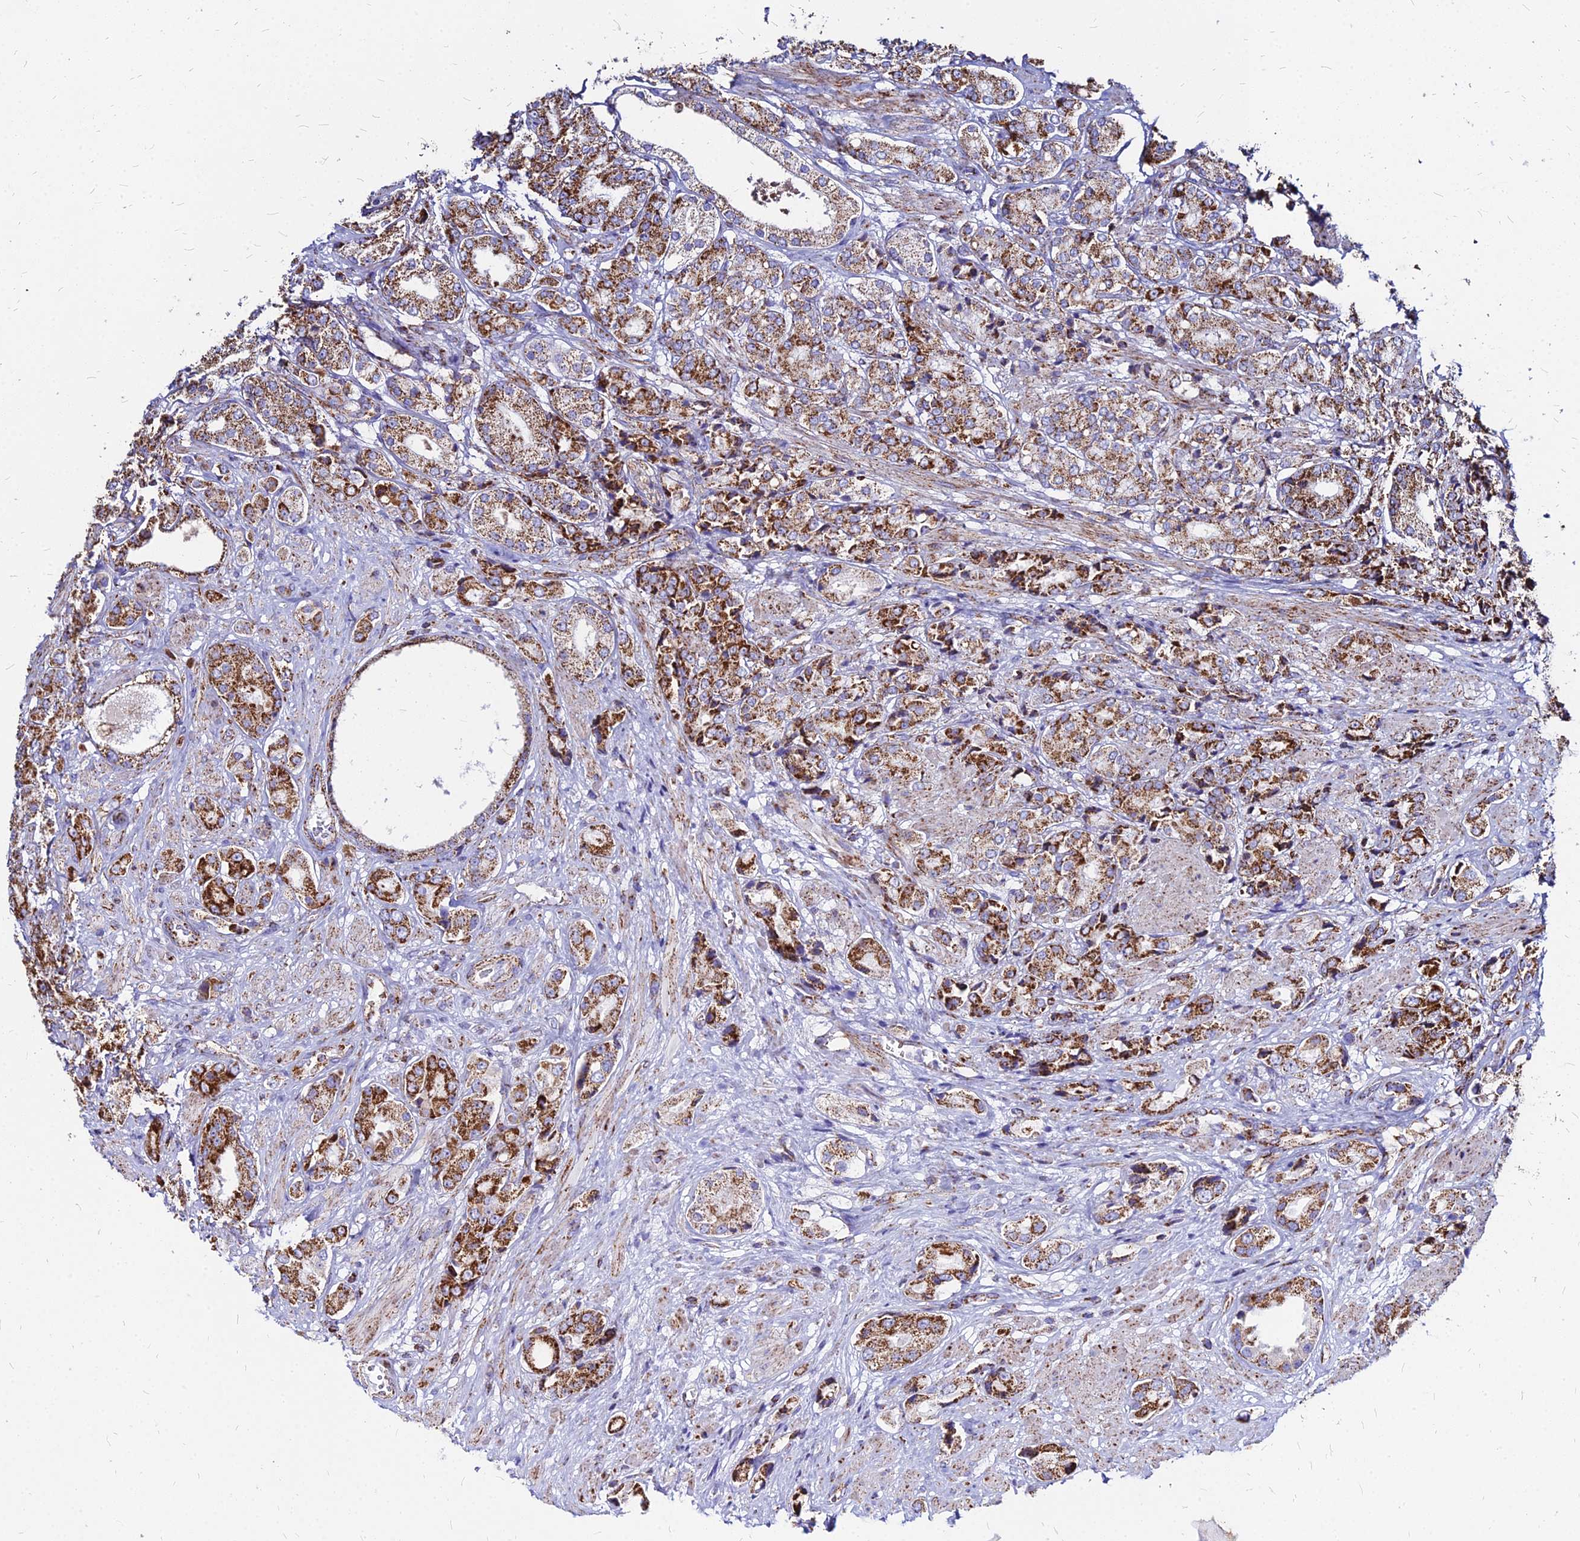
{"staining": {"intensity": "moderate", "quantity": ">75%", "location": "cytoplasmic/membranous"}, "tissue": "prostate cancer", "cell_type": "Tumor cells", "image_type": "cancer", "snomed": [{"axis": "morphology", "description": "Adenocarcinoma, High grade"}, {"axis": "topography", "description": "Prostate and seminal vesicle, NOS"}], "caption": "Moderate cytoplasmic/membranous protein staining is identified in approximately >75% of tumor cells in high-grade adenocarcinoma (prostate).", "gene": "DLD", "patient": {"sex": "male", "age": 64}}